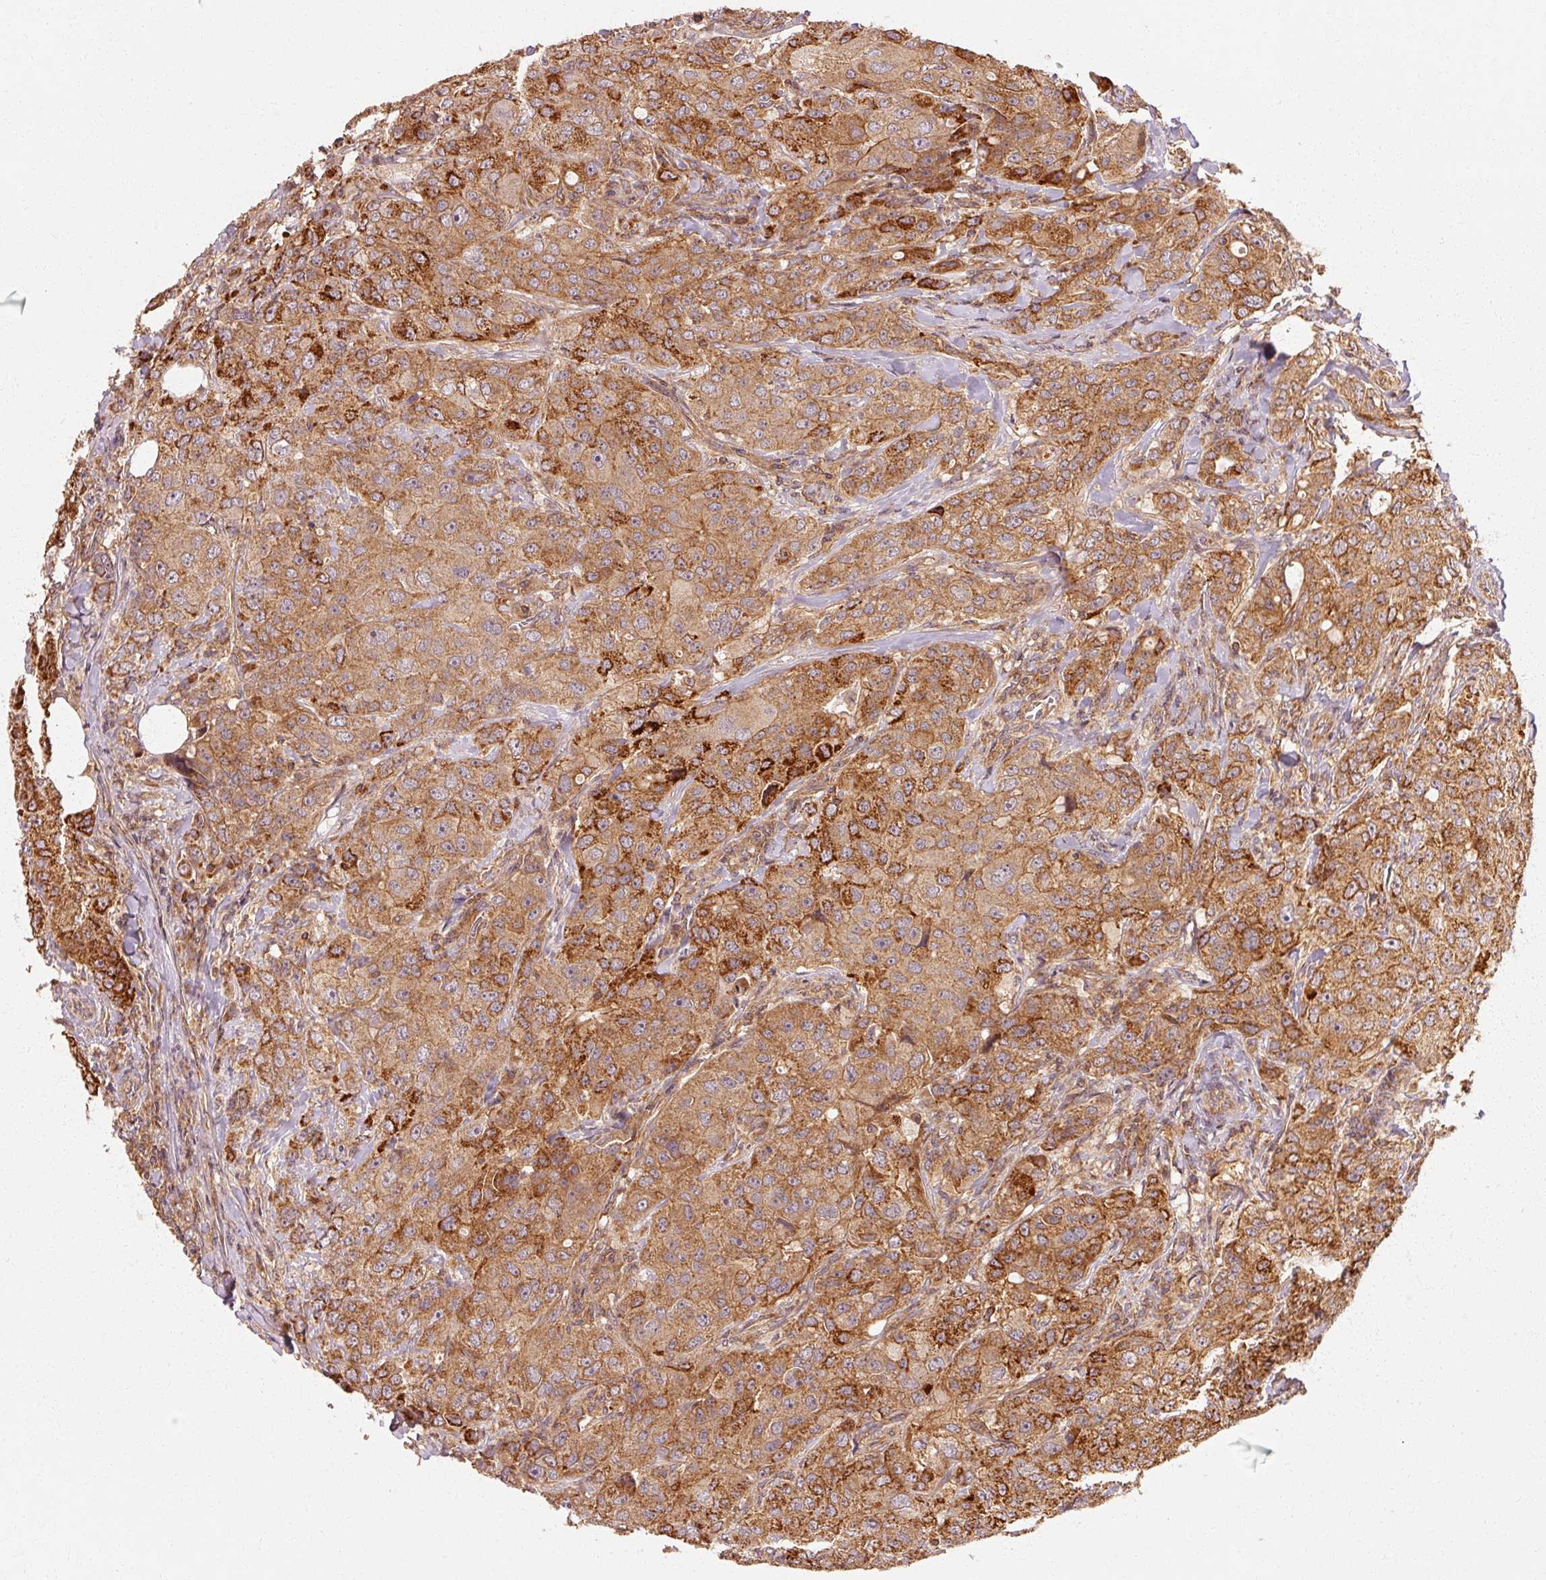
{"staining": {"intensity": "strong", "quantity": ">75%", "location": "cytoplasmic/membranous"}, "tissue": "breast cancer", "cell_type": "Tumor cells", "image_type": "cancer", "snomed": [{"axis": "morphology", "description": "Duct carcinoma"}, {"axis": "topography", "description": "Breast"}], "caption": "Brown immunohistochemical staining in breast infiltrating ductal carcinoma shows strong cytoplasmic/membranous expression in approximately >75% of tumor cells.", "gene": "CTNNA1", "patient": {"sex": "female", "age": 43}}